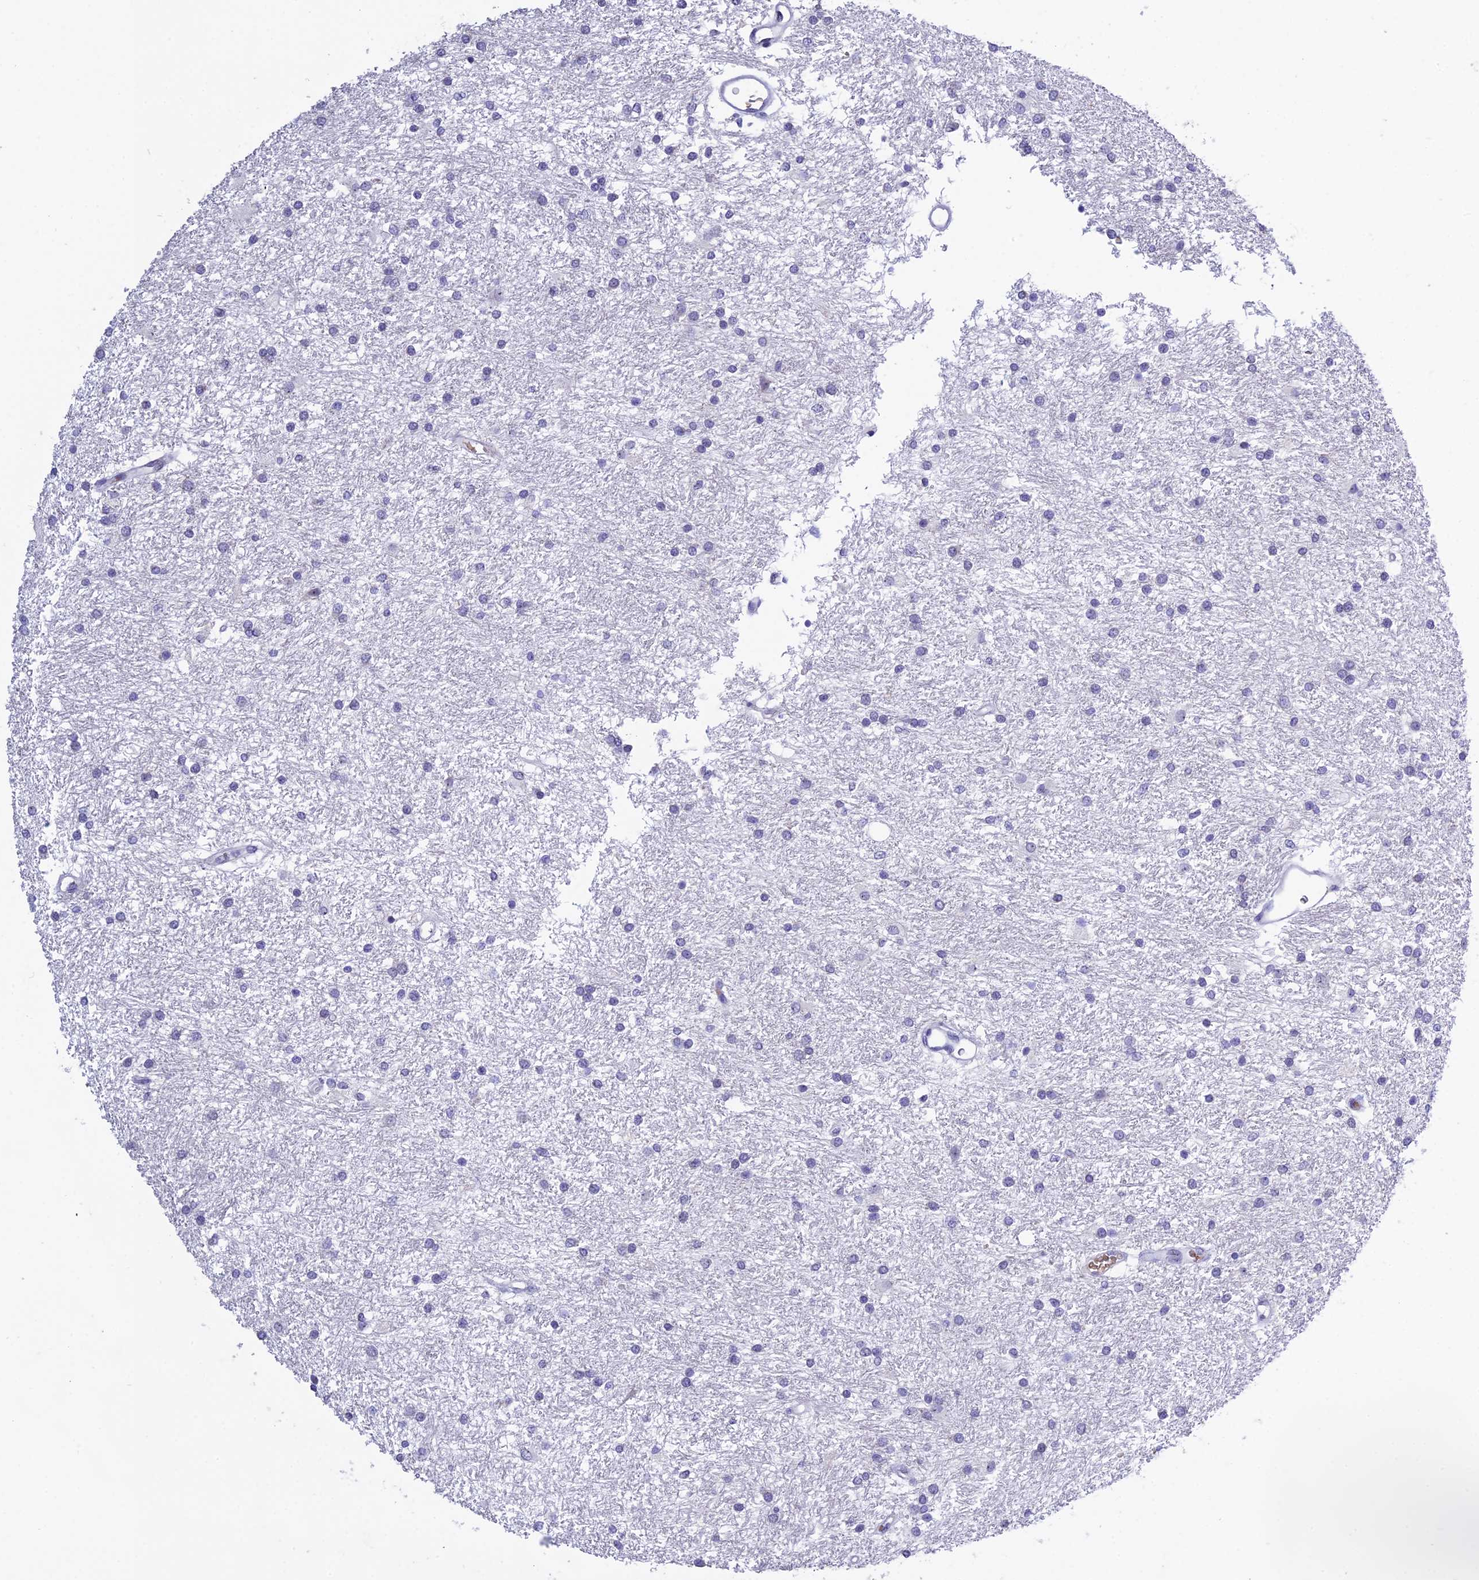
{"staining": {"intensity": "negative", "quantity": "none", "location": "none"}, "tissue": "glioma", "cell_type": "Tumor cells", "image_type": "cancer", "snomed": [{"axis": "morphology", "description": "Glioma, malignant, High grade"}, {"axis": "topography", "description": "Brain"}], "caption": "Immunohistochemistry (IHC) histopathology image of glioma stained for a protein (brown), which reveals no positivity in tumor cells.", "gene": "KNOP1", "patient": {"sex": "male", "age": 77}}